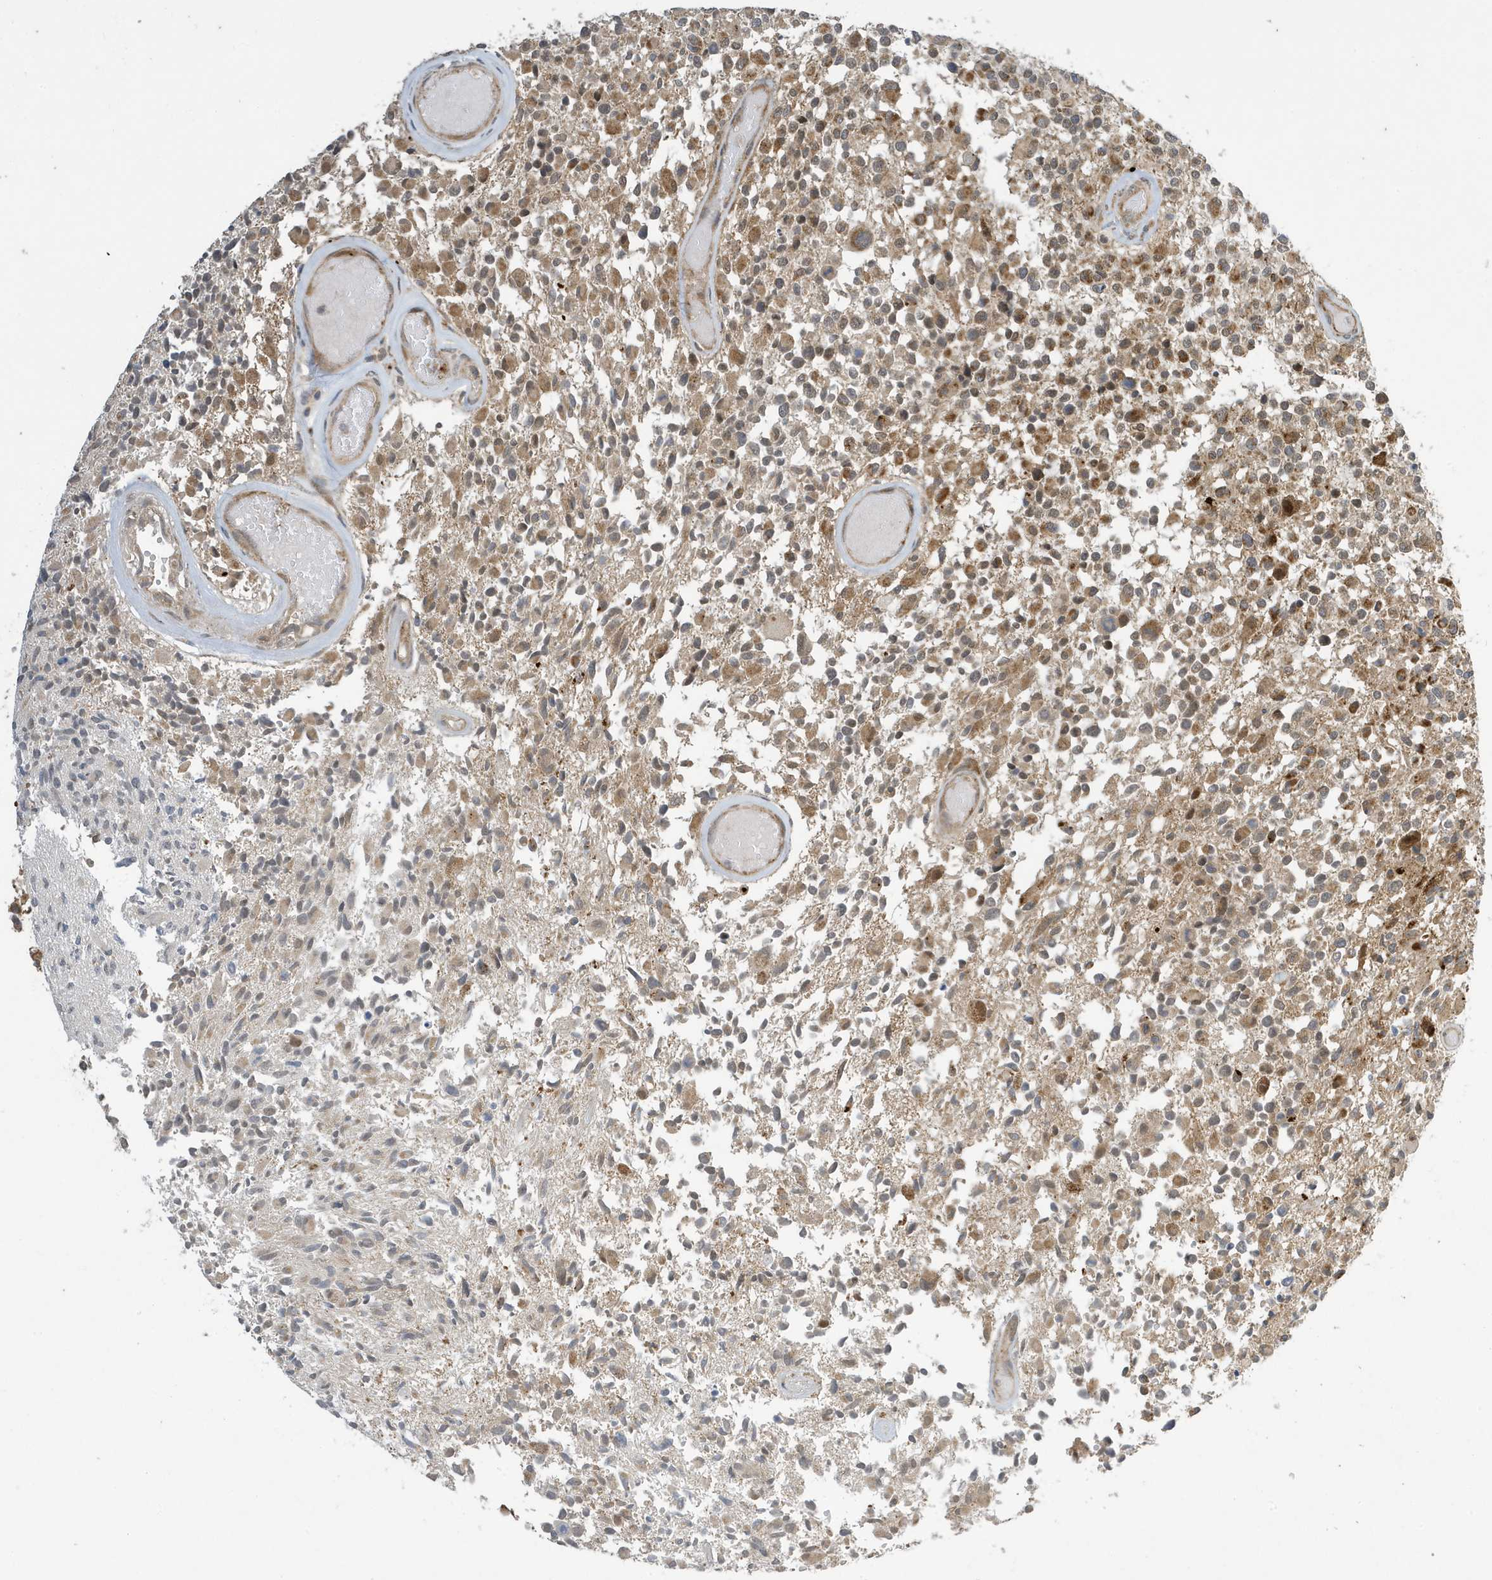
{"staining": {"intensity": "moderate", "quantity": ">75%", "location": "cytoplasmic/membranous,nuclear"}, "tissue": "glioma", "cell_type": "Tumor cells", "image_type": "cancer", "snomed": [{"axis": "morphology", "description": "Glioma, malignant, High grade"}, {"axis": "morphology", "description": "Glioblastoma, NOS"}, {"axis": "topography", "description": "Brain"}], "caption": "A medium amount of moderate cytoplasmic/membranous and nuclear staining is present in about >75% of tumor cells in glioma tissue.", "gene": "NCOA7", "patient": {"sex": "male", "age": 60}}